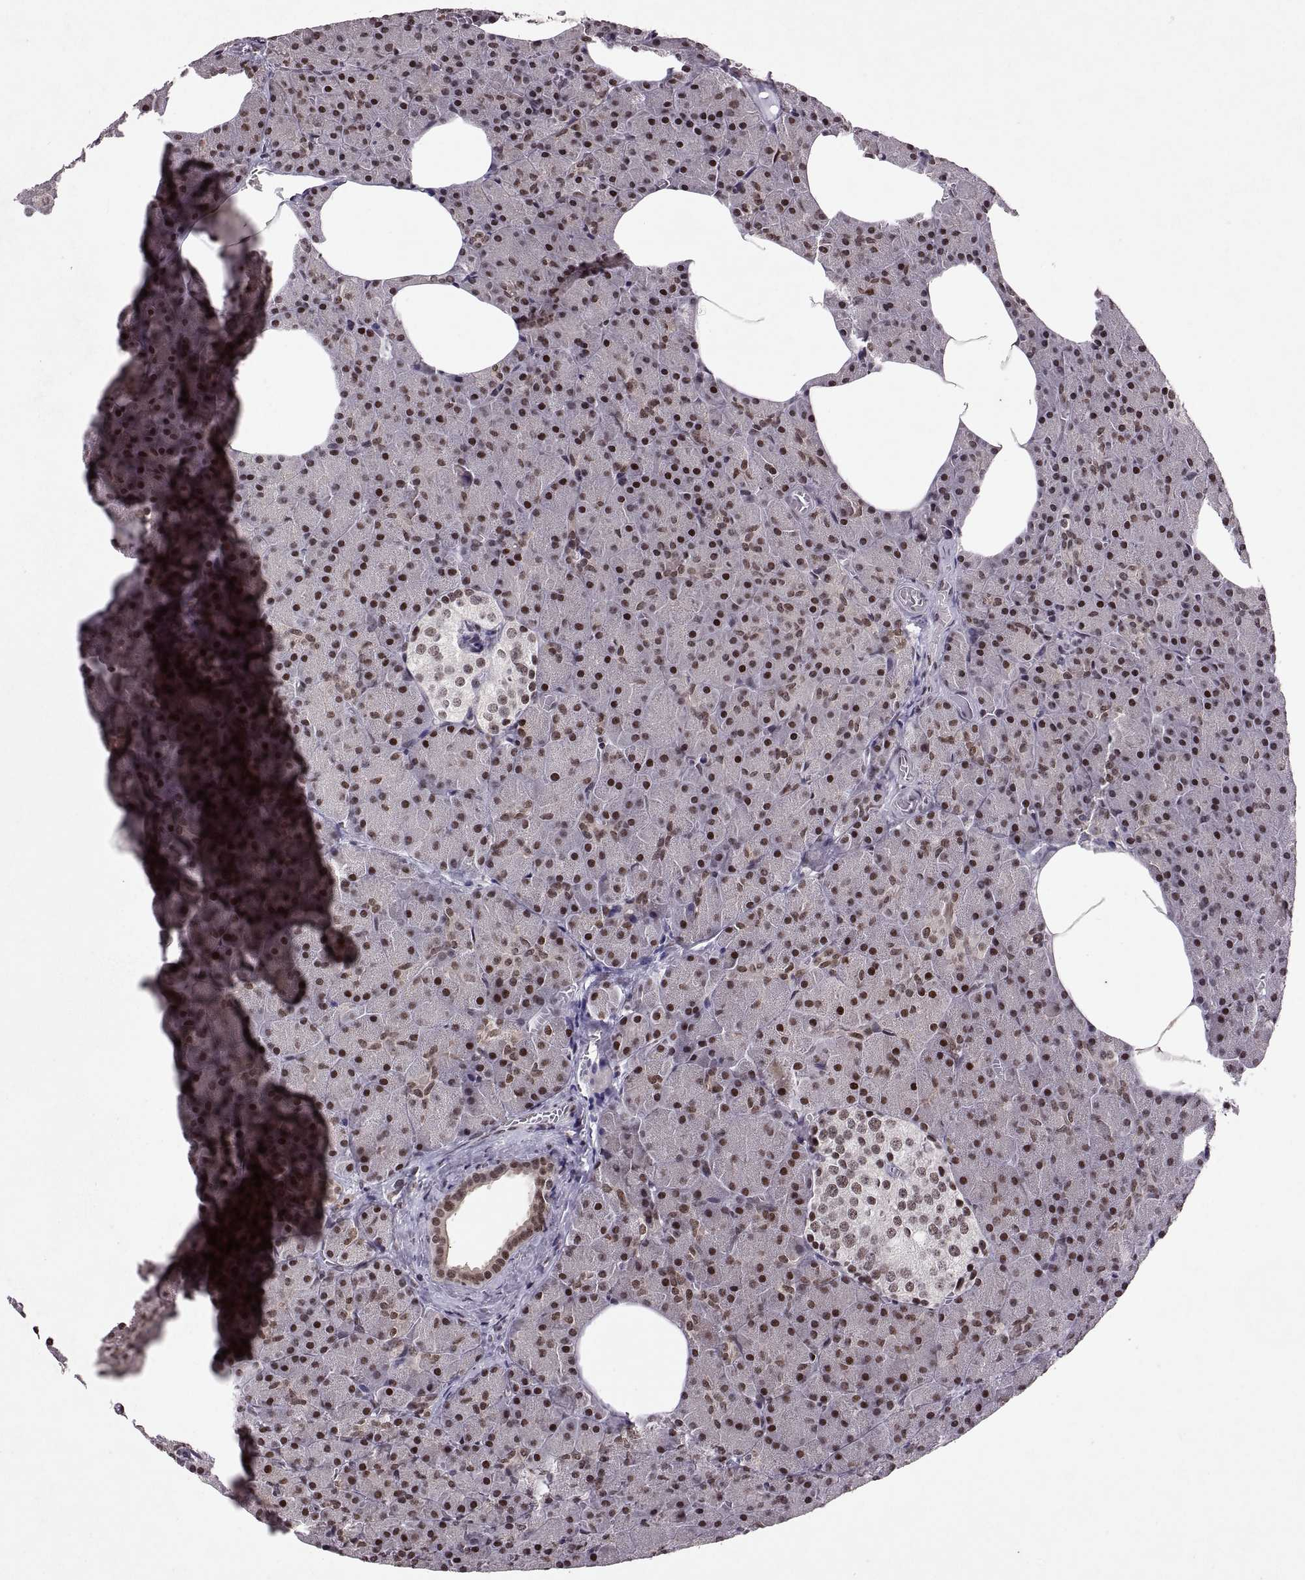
{"staining": {"intensity": "strong", "quantity": "25%-75%", "location": "nuclear"}, "tissue": "pancreas", "cell_type": "Exocrine glandular cells", "image_type": "normal", "snomed": [{"axis": "morphology", "description": "Normal tissue, NOS"}, {"axis": "topography", "description": "Pancreas"}], "caption": "Protein analysis of unremarkable pancreas demonstrates strong nuclear expression in approximately 25%-75% of exocrine glandular cells. The staining was performed using DAB to visualize the protein expression in brown, while the nuclei were stained in blue with hematoxylin (Magnification: 20x).", "gene": "MT1E", "patient": {"sex": "female", "age": 45}}